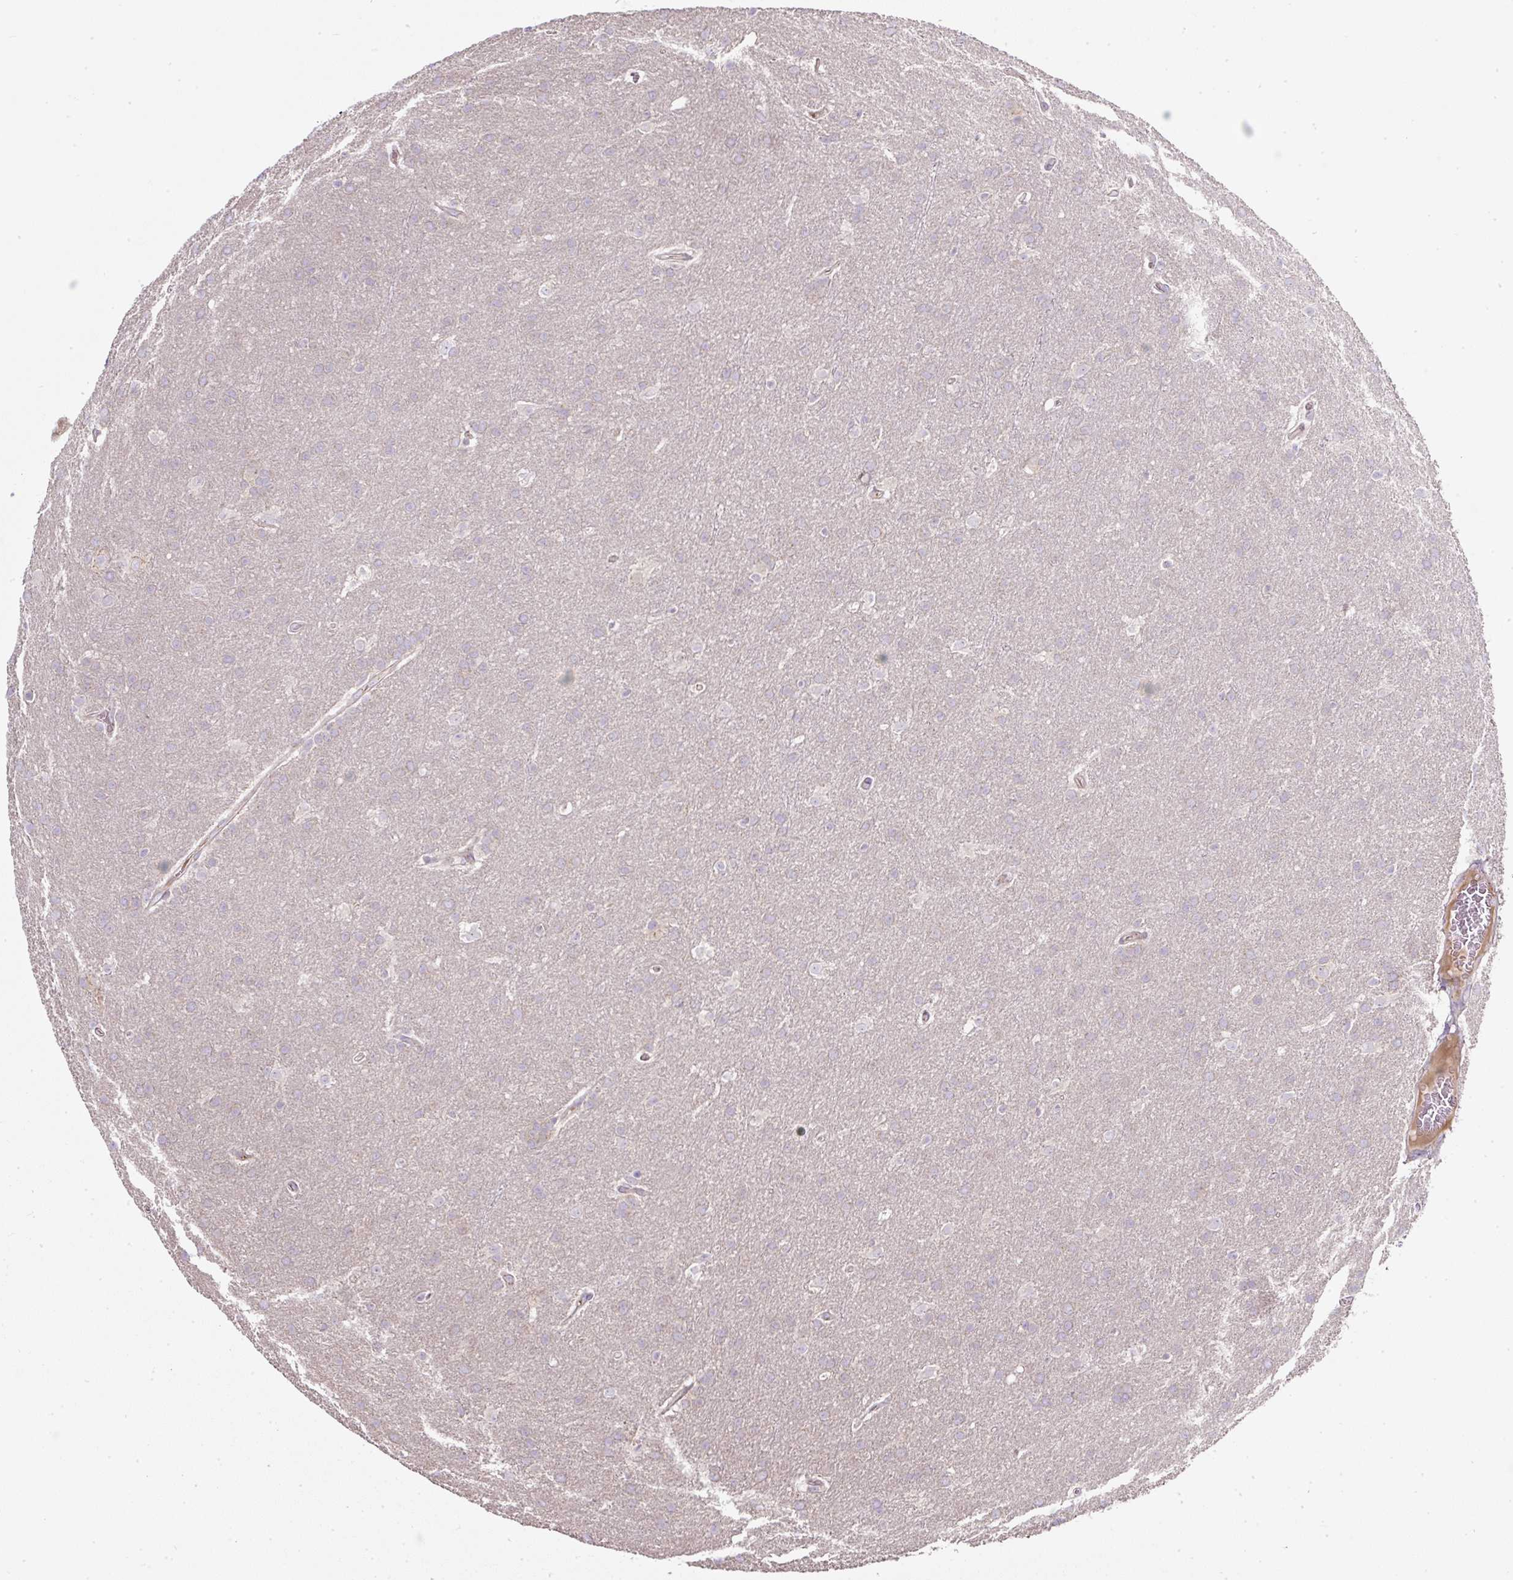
{"staining": {"intensity": "negative", "quantity": "none", "location": "none"}, "tissue": "glioma", "cell_type": "Tumor cells", "image_type": "cancer", "snomed": [{"axis": "morphology", "description": "Glioma, malignant, Low grade"}, {"axis": "topography", "description": "Brain"}], "caption": "Tumor cells show no significant protein staining in glioma.", "gene": "MLX", "patient": {"sex": "female", "age": 32}}